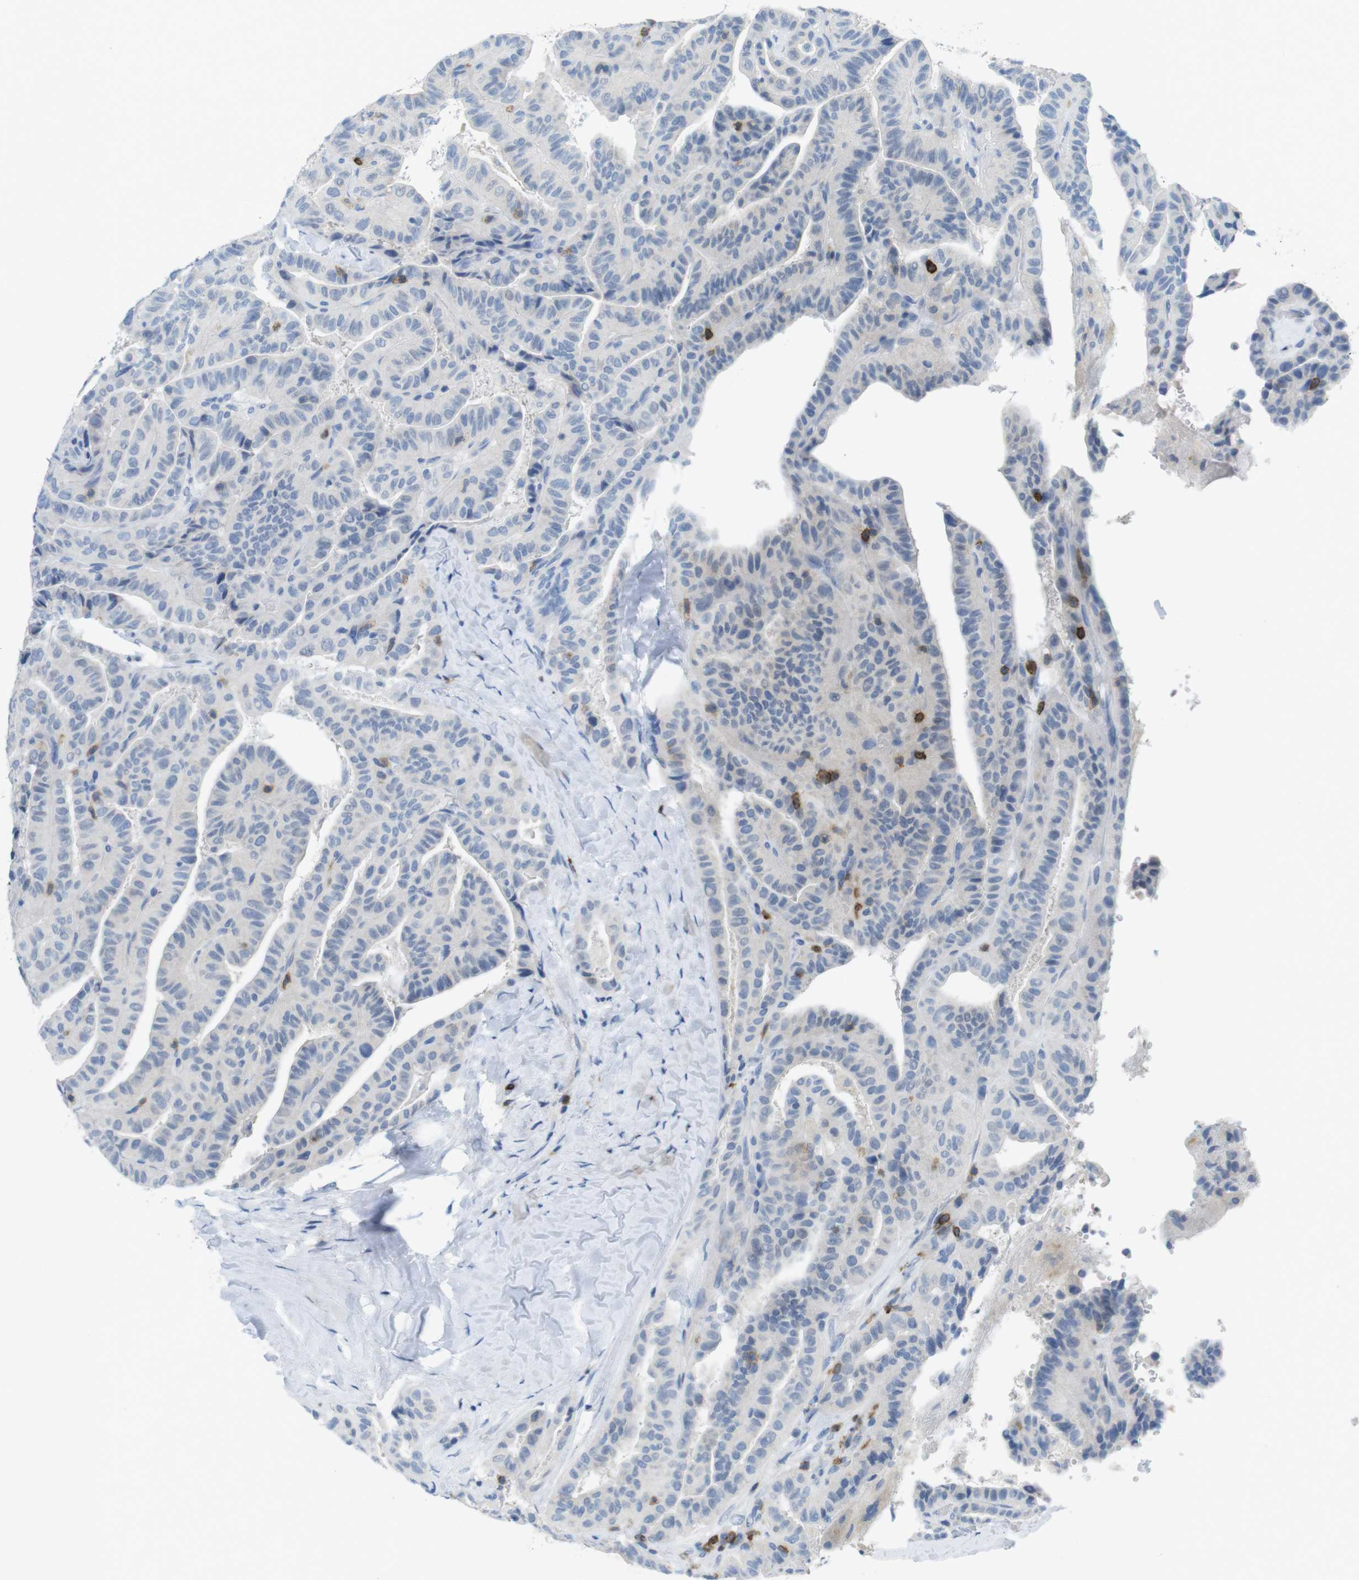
{"staining": {"intensity": "negative", "quantity": "none", "location": "none"}, "tissue": "thyroid cancer", "cell_type": "Tumor cells", "image_type": "cancer", "snomed": [{"axis": "morphology", "description": "Papillary adenocarcinoma, NOS"}, {"axis": "topography", "description": "Thyroid gland"}], "caption": "Photomicrograph shows no significant protein staining in tumor cells of thyroid papillary adenocarcinoma.", "gene": "CD5", "patient": {"sex": "male", "age": 77}}